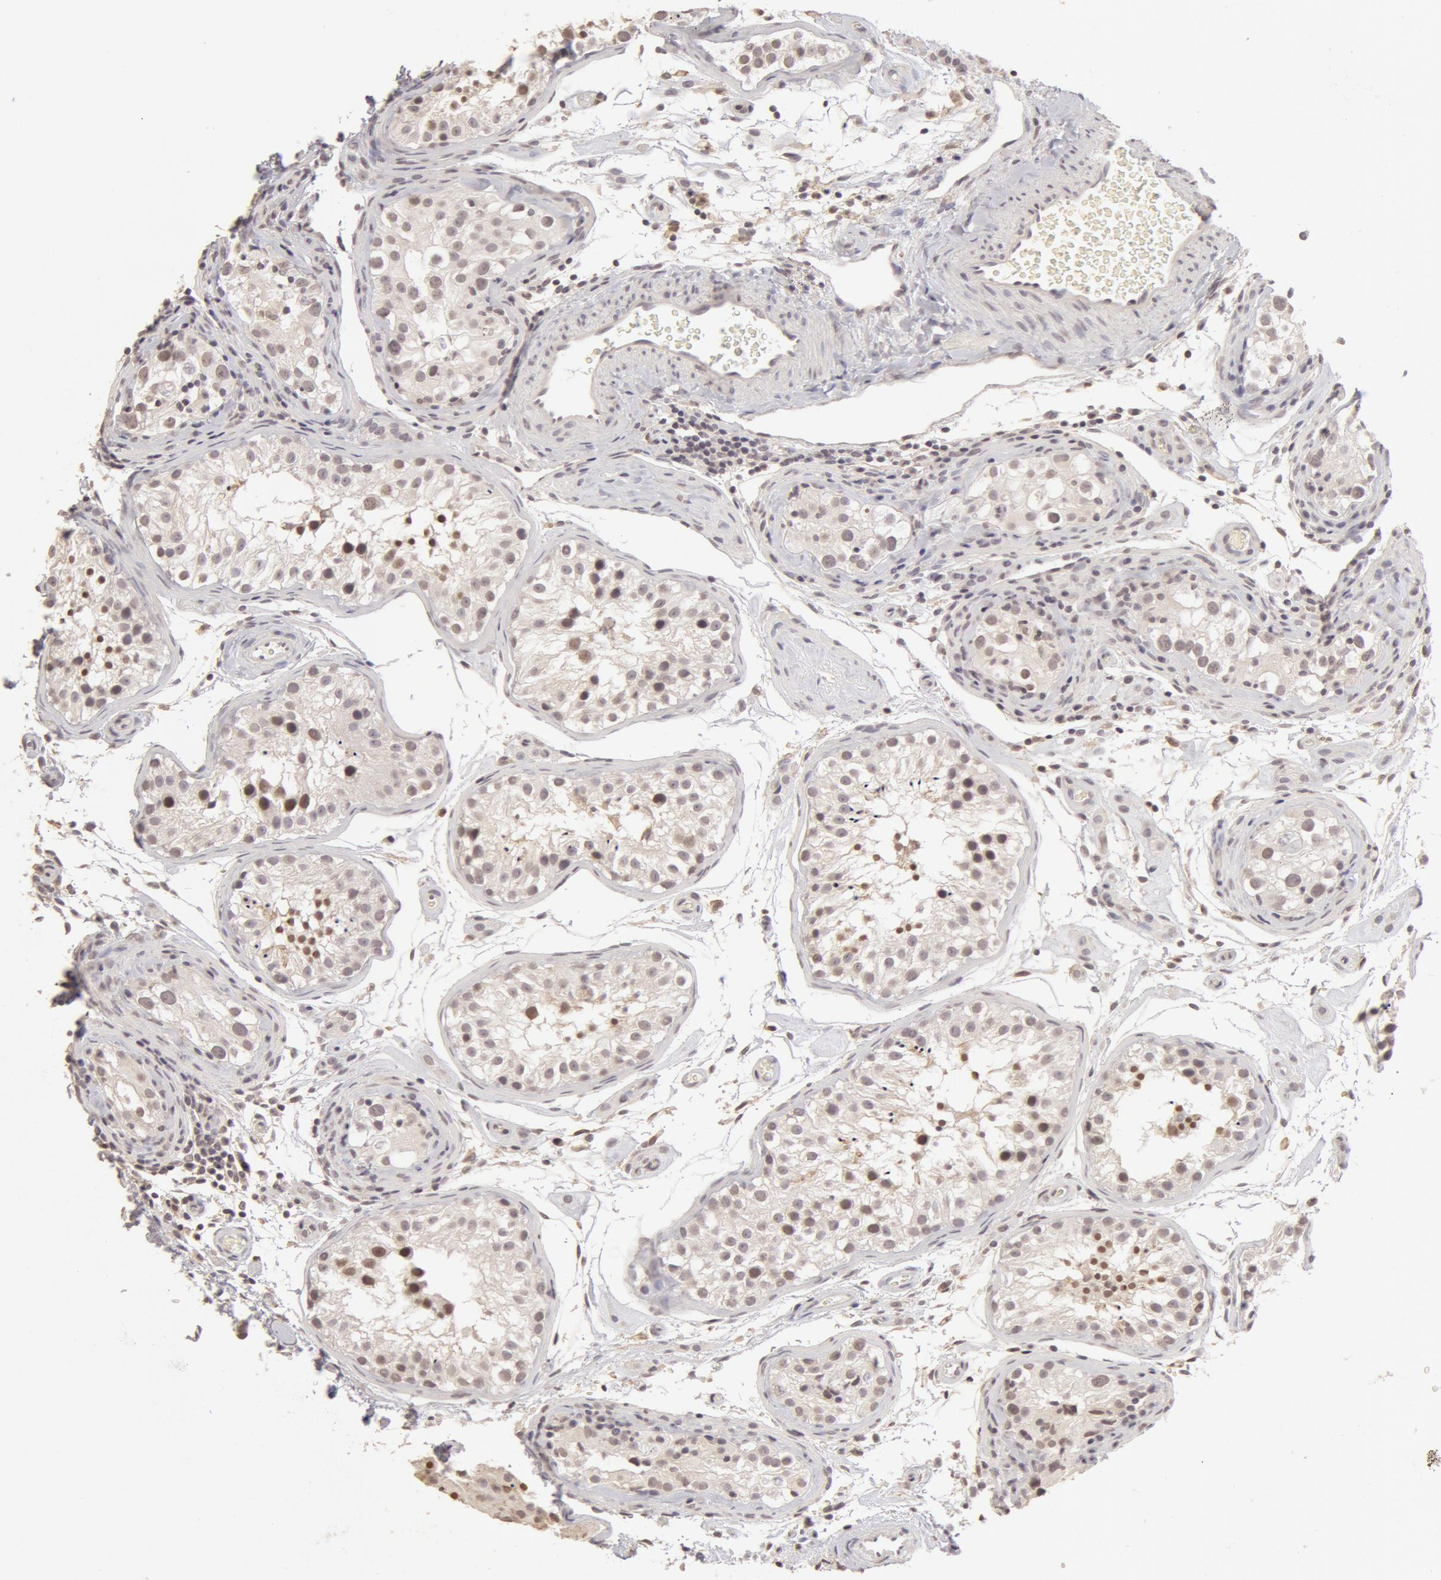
{"staining": {"intensity": "weak", "quantity": "25%-75%", "location": "nuclear"}, "tissue": "testis", "cell_type": "Cells in seminiferous ducts", "image_type": "normal", "snomed": [{"axis": "morphology", "description": "Normal tissue, NOS"}, {"axis": "topography", "description": "Testis"}], "caption": "This photomicrograph displays IHC staining of benign human testis, with low weak nuclear staining in approximately 25%-75% of cells in seminiferous ducts.", "gene": "ADAM10", "patient": {"sex": "male", "age": 24}}